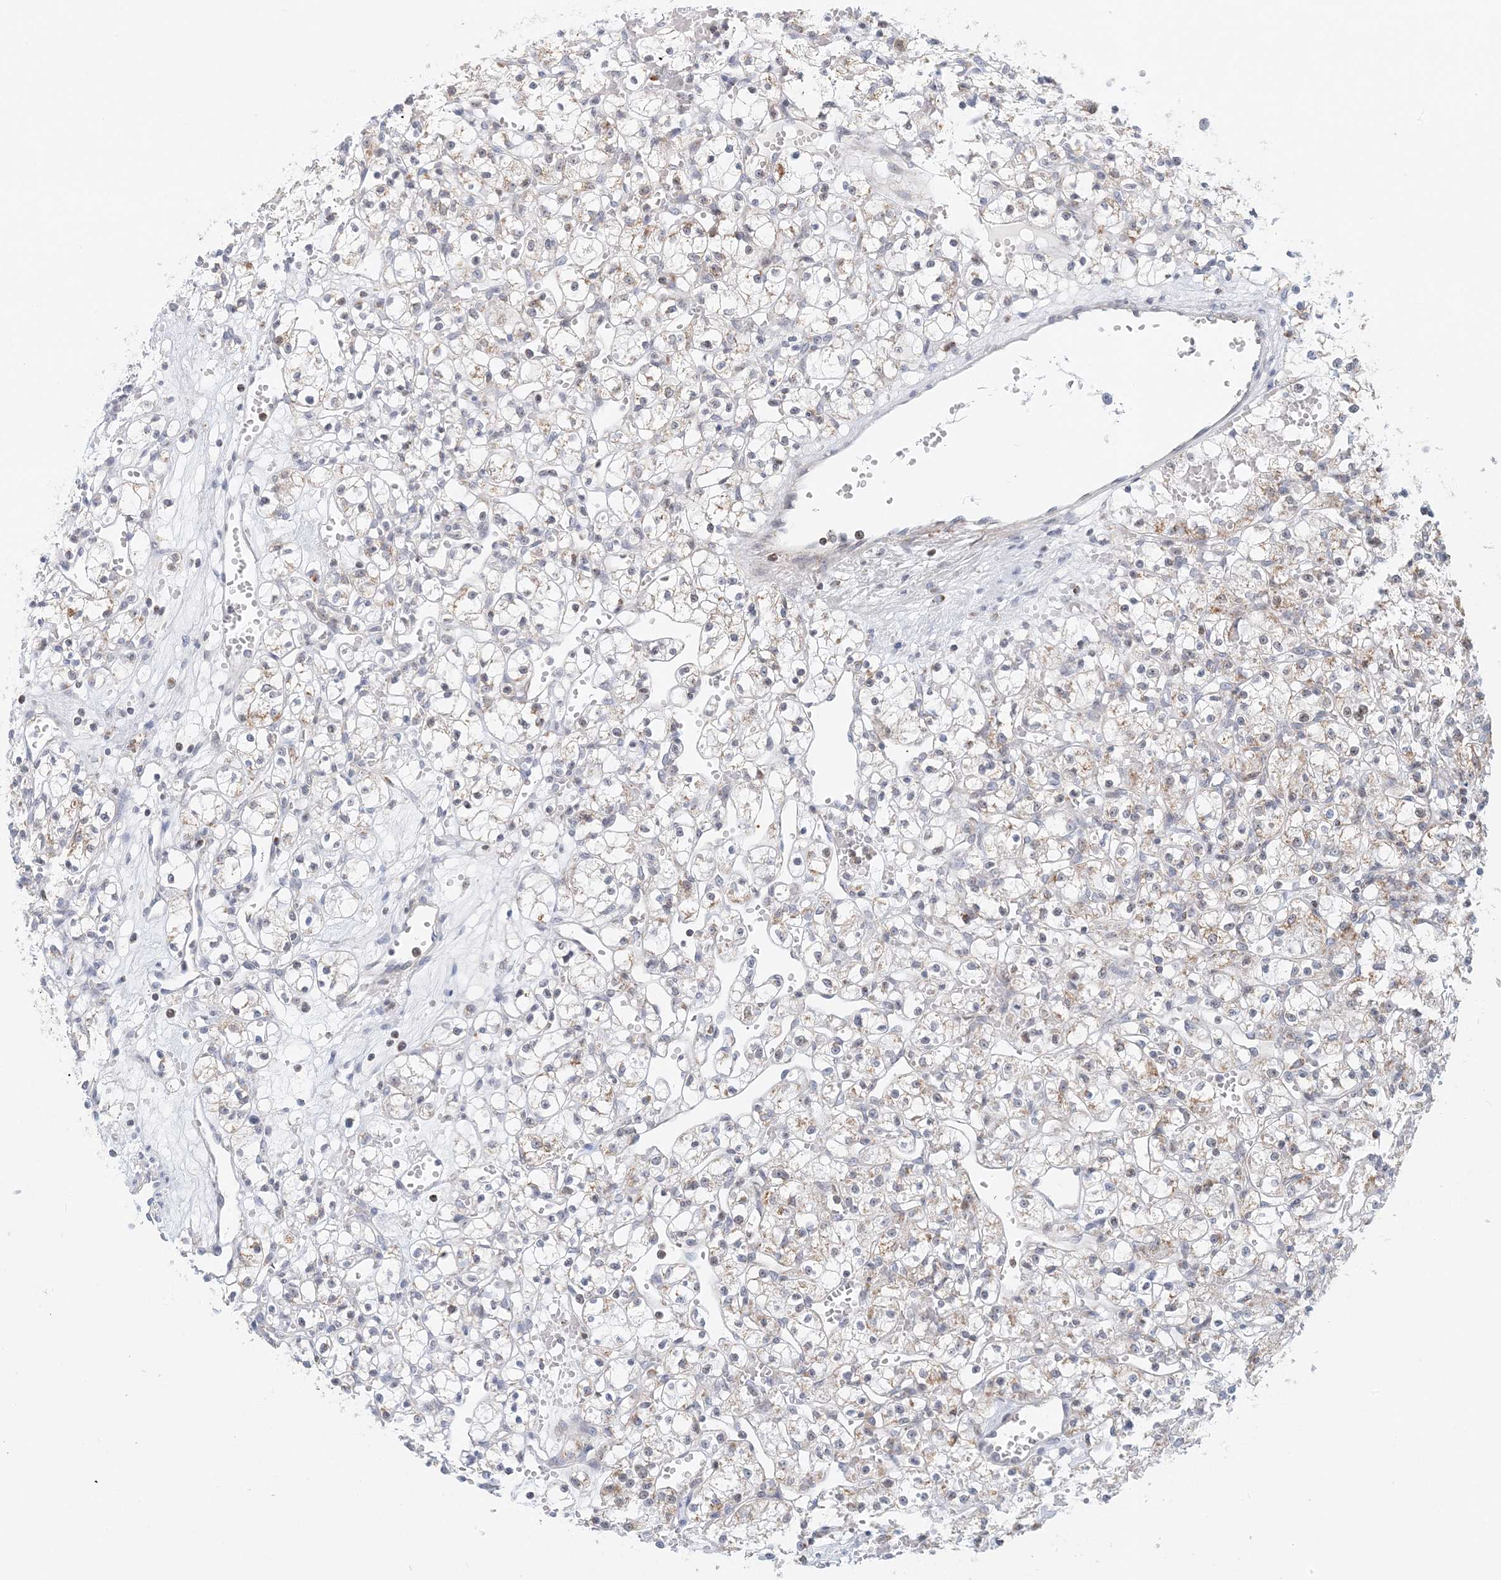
{"staining": {"intensity": "weak", "quantity": "<25%", "location": "cytoplasmic/membranous"}, "tissue": "renal cancer", "cell_type": "Tumor cells", "image_type": "cancer", "snomed": [{"axis": "morphology", "description": "Adenocarcinoma, NOS"}, {"axis": "topography", "description": "Kidney"}], "caption": "Human renal adenocarcinoma stained for a protein using immunohistochemistry (IHC) displays no expression in tumor cells.", "gene": "BDH1", "patient": {"sex": "female", "age": 59}}